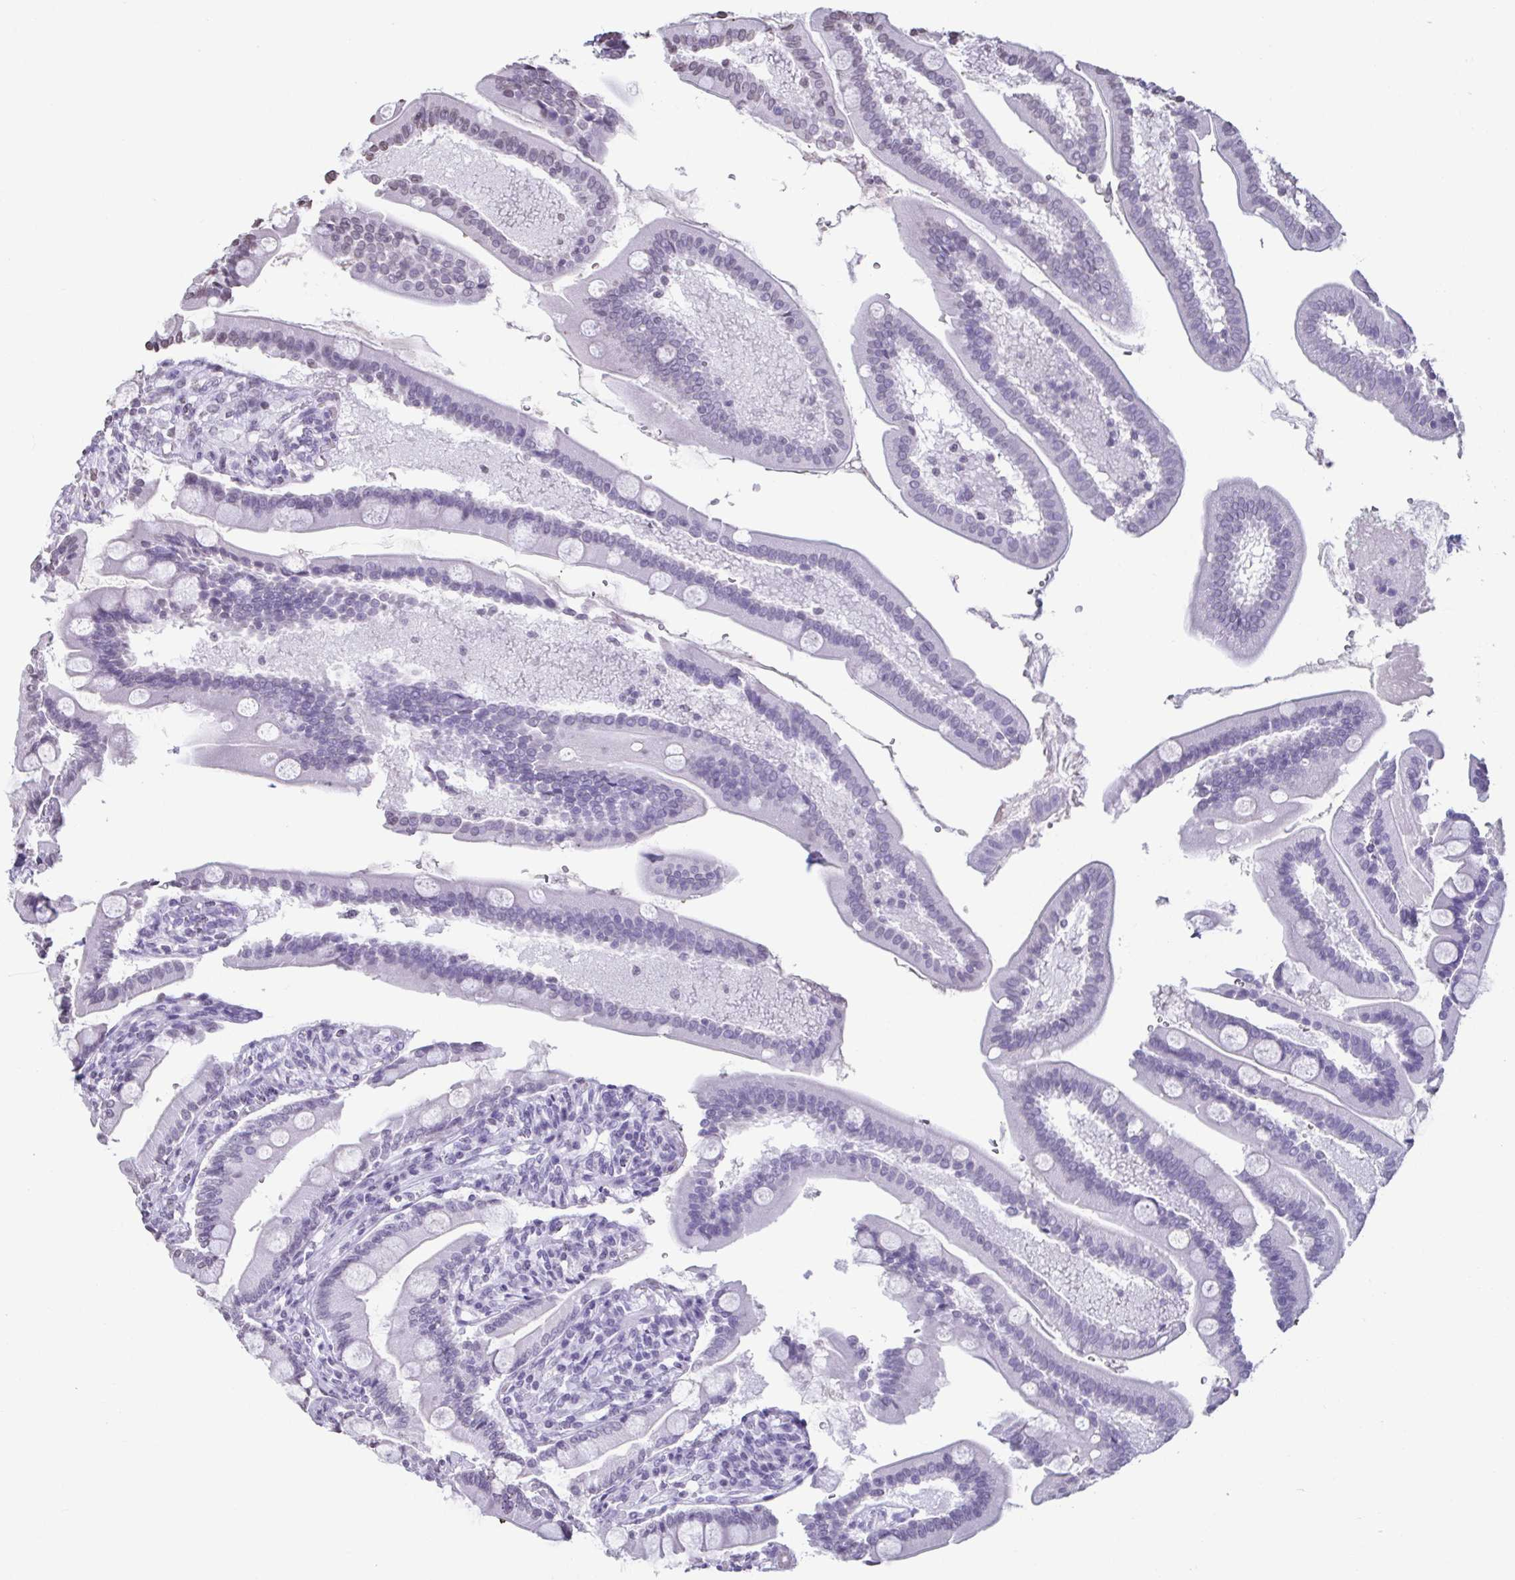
{"staining": {"intensity": "negative", "quantity": "none", "location": "none"}, "tissue": "duodenum", "cell_type": "Glandular cells", "image_type": "normal", "snomed": [{"axis": "morphology", "description": "Normal tissue, NOS"}, {"axis": "topography", "description": "Duodenum"}], "caption": "Glandular cells are negative for brown protein staining in normal duodenum. (DAB immunohistochemistry (IHC) with hematoxylin counter stain).", "gene": "VCX2", "patient": {"sex": "female", "age": 67}}